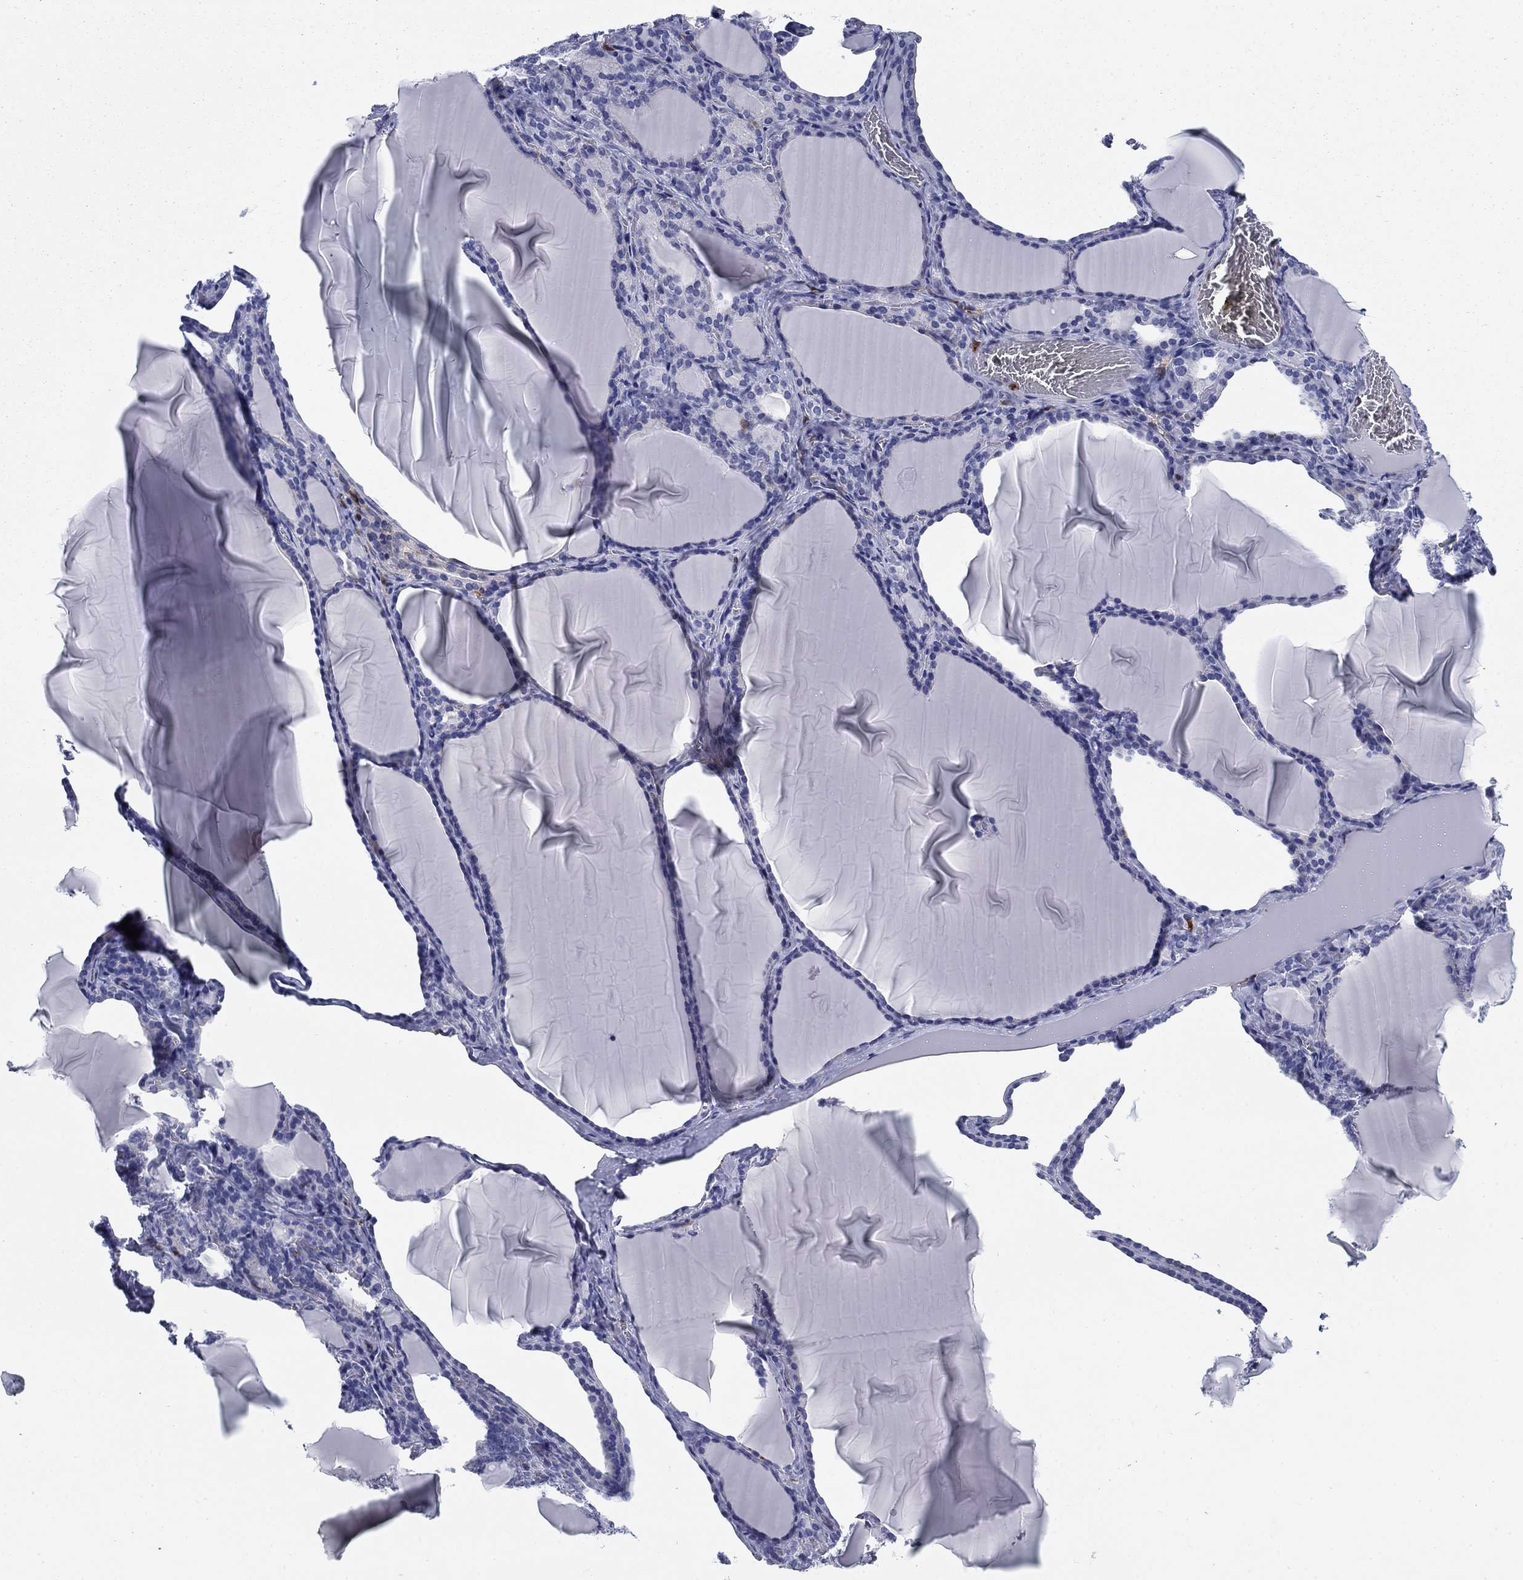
{"staining": {"intensity": "negative", "quantity": "none", "location": "none"}, "tissue": "thyroid gland", "cell_type": "Glandular cells", "image_type": "normal", "snomed": [{"axis": "morphology", "description": "Normal tissue, NOS"}, {"axis": "morphology", "description": "Hyperplasia, NOS"}, {"axis": "topography", "description": "Thyroid gland"}], "caption": "Immunohistochemistry photomicrograph of normal thyroid gland: human thyroid gland stained with DAB (3,3'-diaminobenzidine) exhibits no significant protein positivity in glandular cells.", "gene": "STMN1", "patient": {"sex": "female", "age": 27}}